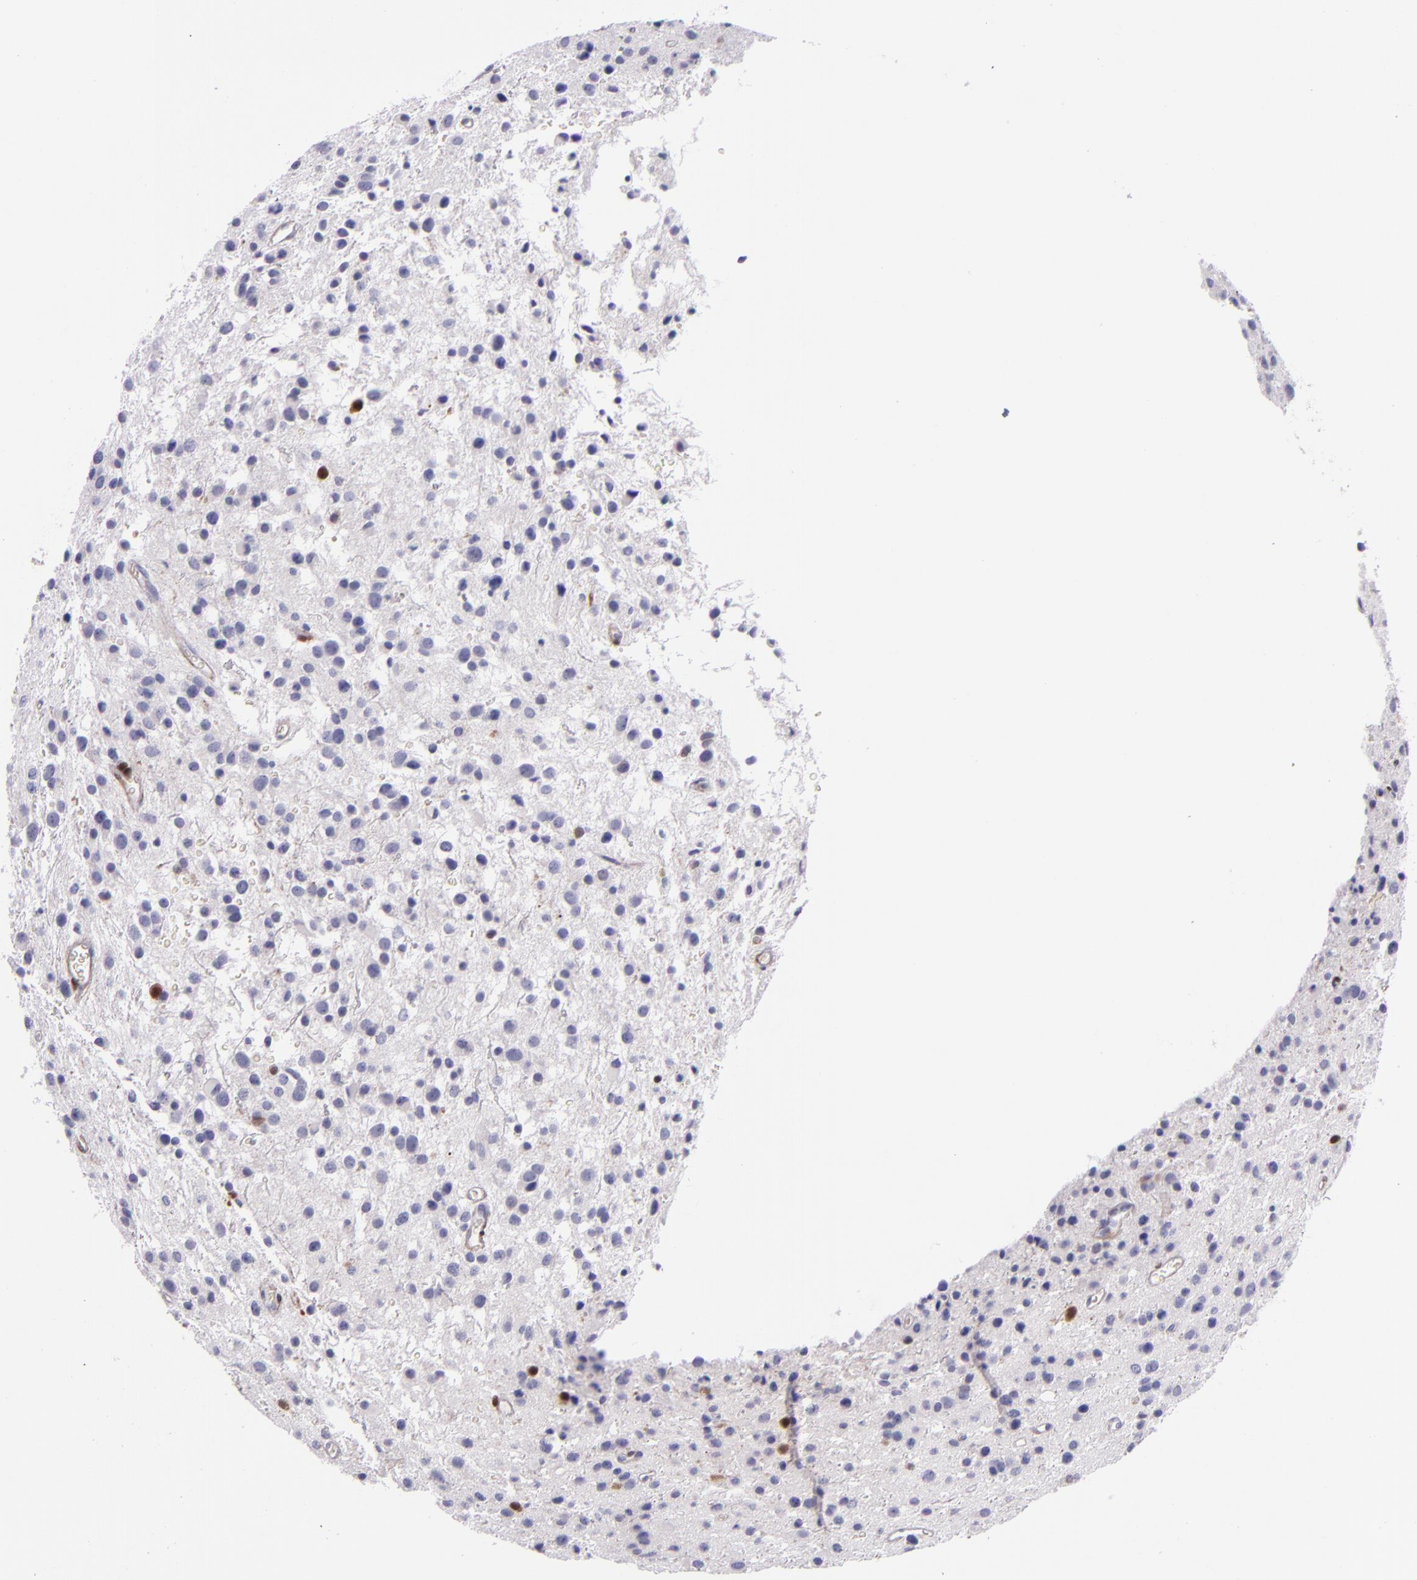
{"staining": {"intensity": "negative", "quantity": "none", "location": "none"}, "tissue": "glioma", "cell_type": "Tumor cells", "image_type": "cancer", "snomed": [{"axis": "morphology", "description": "Glioma, malignant, Low grade"}, {"axis": "topography", "description": "Brain"}], "caption": "Human glioma stained for a protein using IHC demonstrates no staining in tumor cells.", "gene": "LGALS1", "patient": {"sex": "female", "age": 36}}